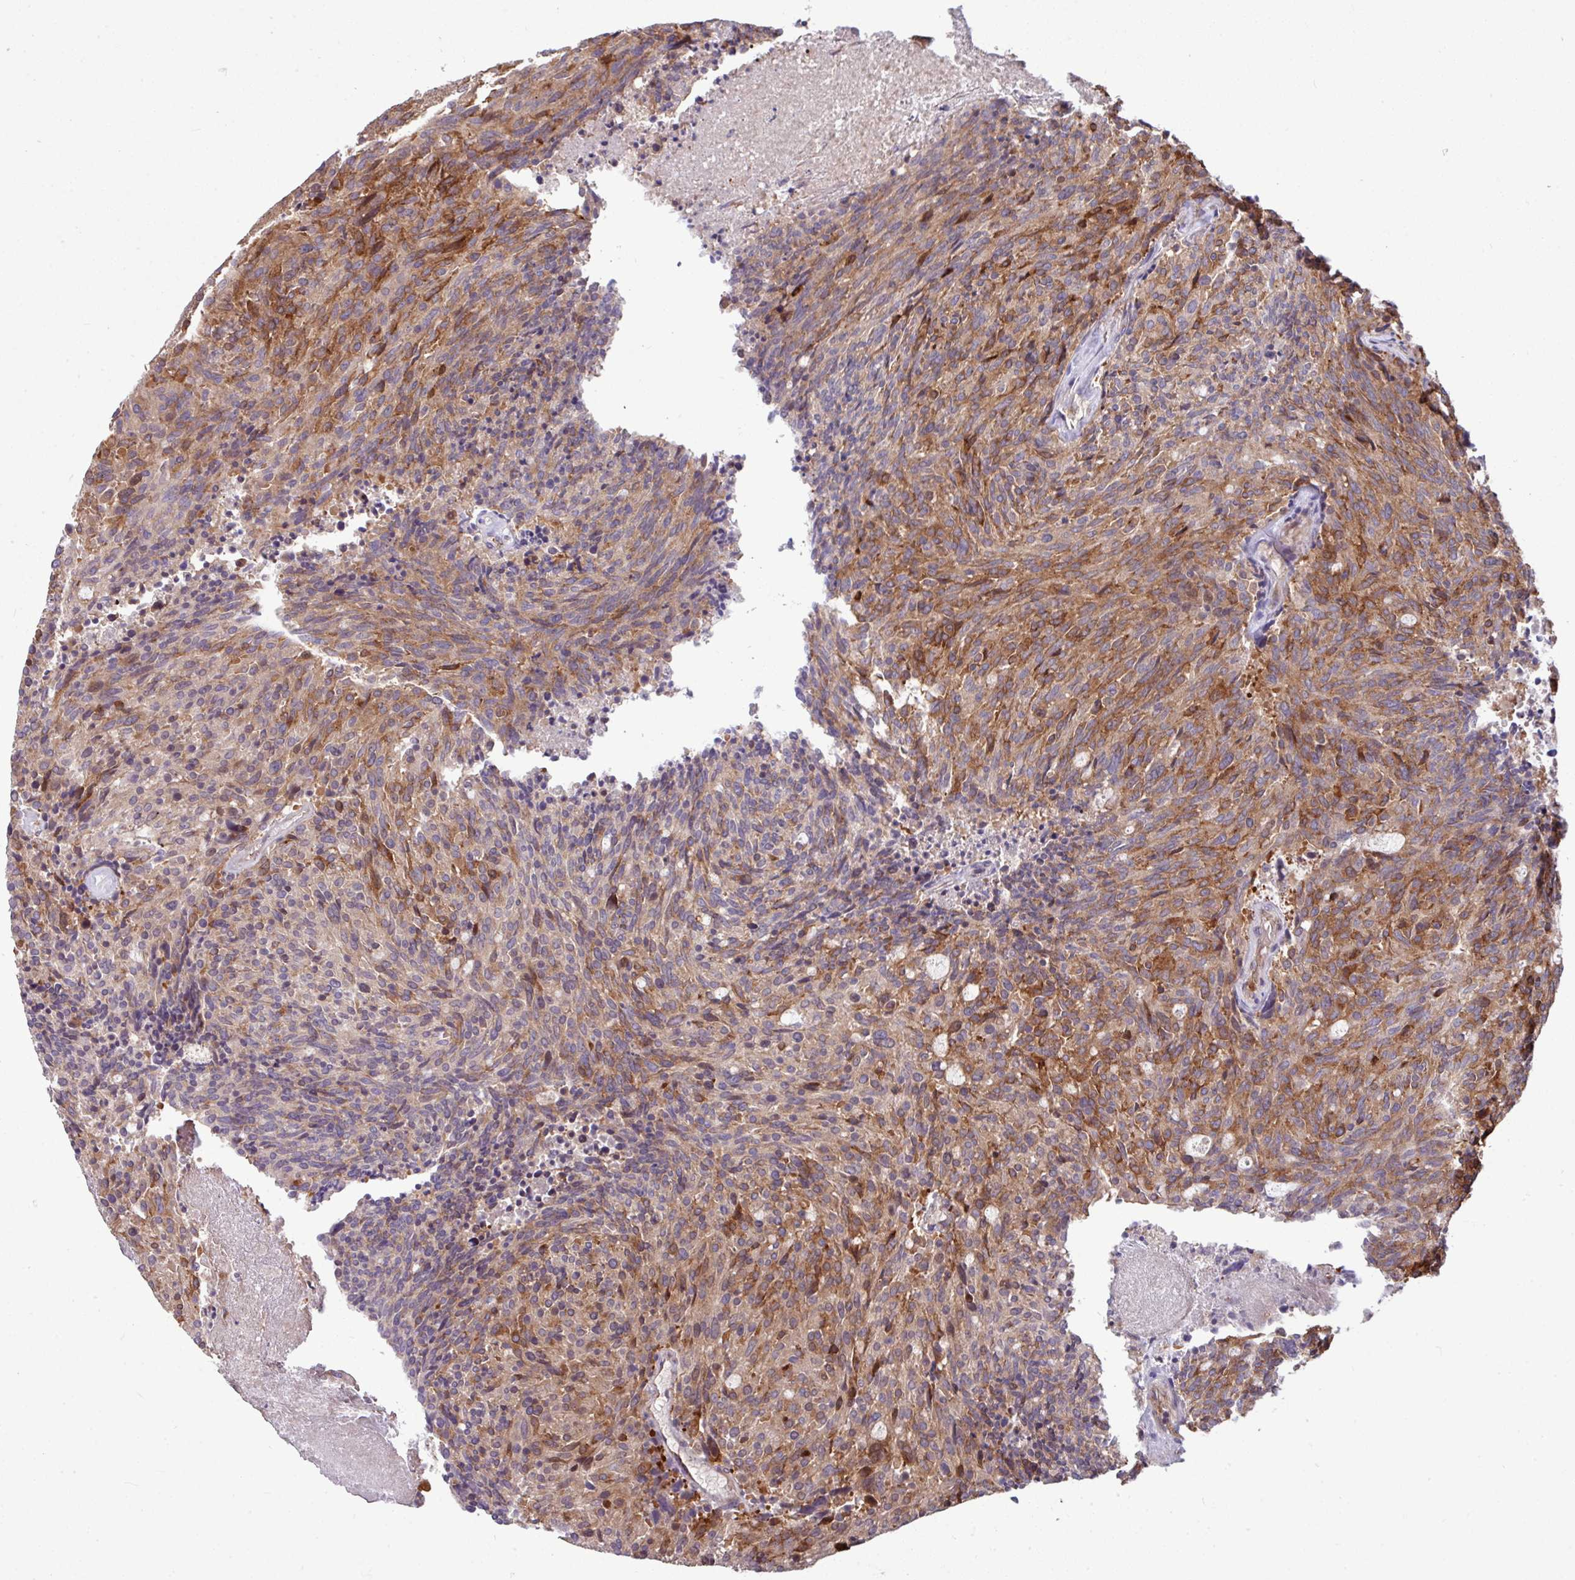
{"staining": {"intensity": "strong", "quantity": "25%-75%", "location": "cytoplasmic/membranous"}, "tissue": "carcinoid", "cell_type": "Tumor cells", "image_type": "cancer", "snomed": [{"axis": "morphology", "description": "Carcinoid, malignant, NOS"}, {"axis": "topography", "description": "Pancreas"}], "caption": "This photomicrograph demonstrates carcinoid stained with immunohistochemistry (IHC) to label a protein in brown. The cytoplasmic/membranous of tumor cells show strong positivity for the protein. Nuclei are counter-stained blue.", "gene": "LSM12", "patient": {"sex": "female", "age": 54}}